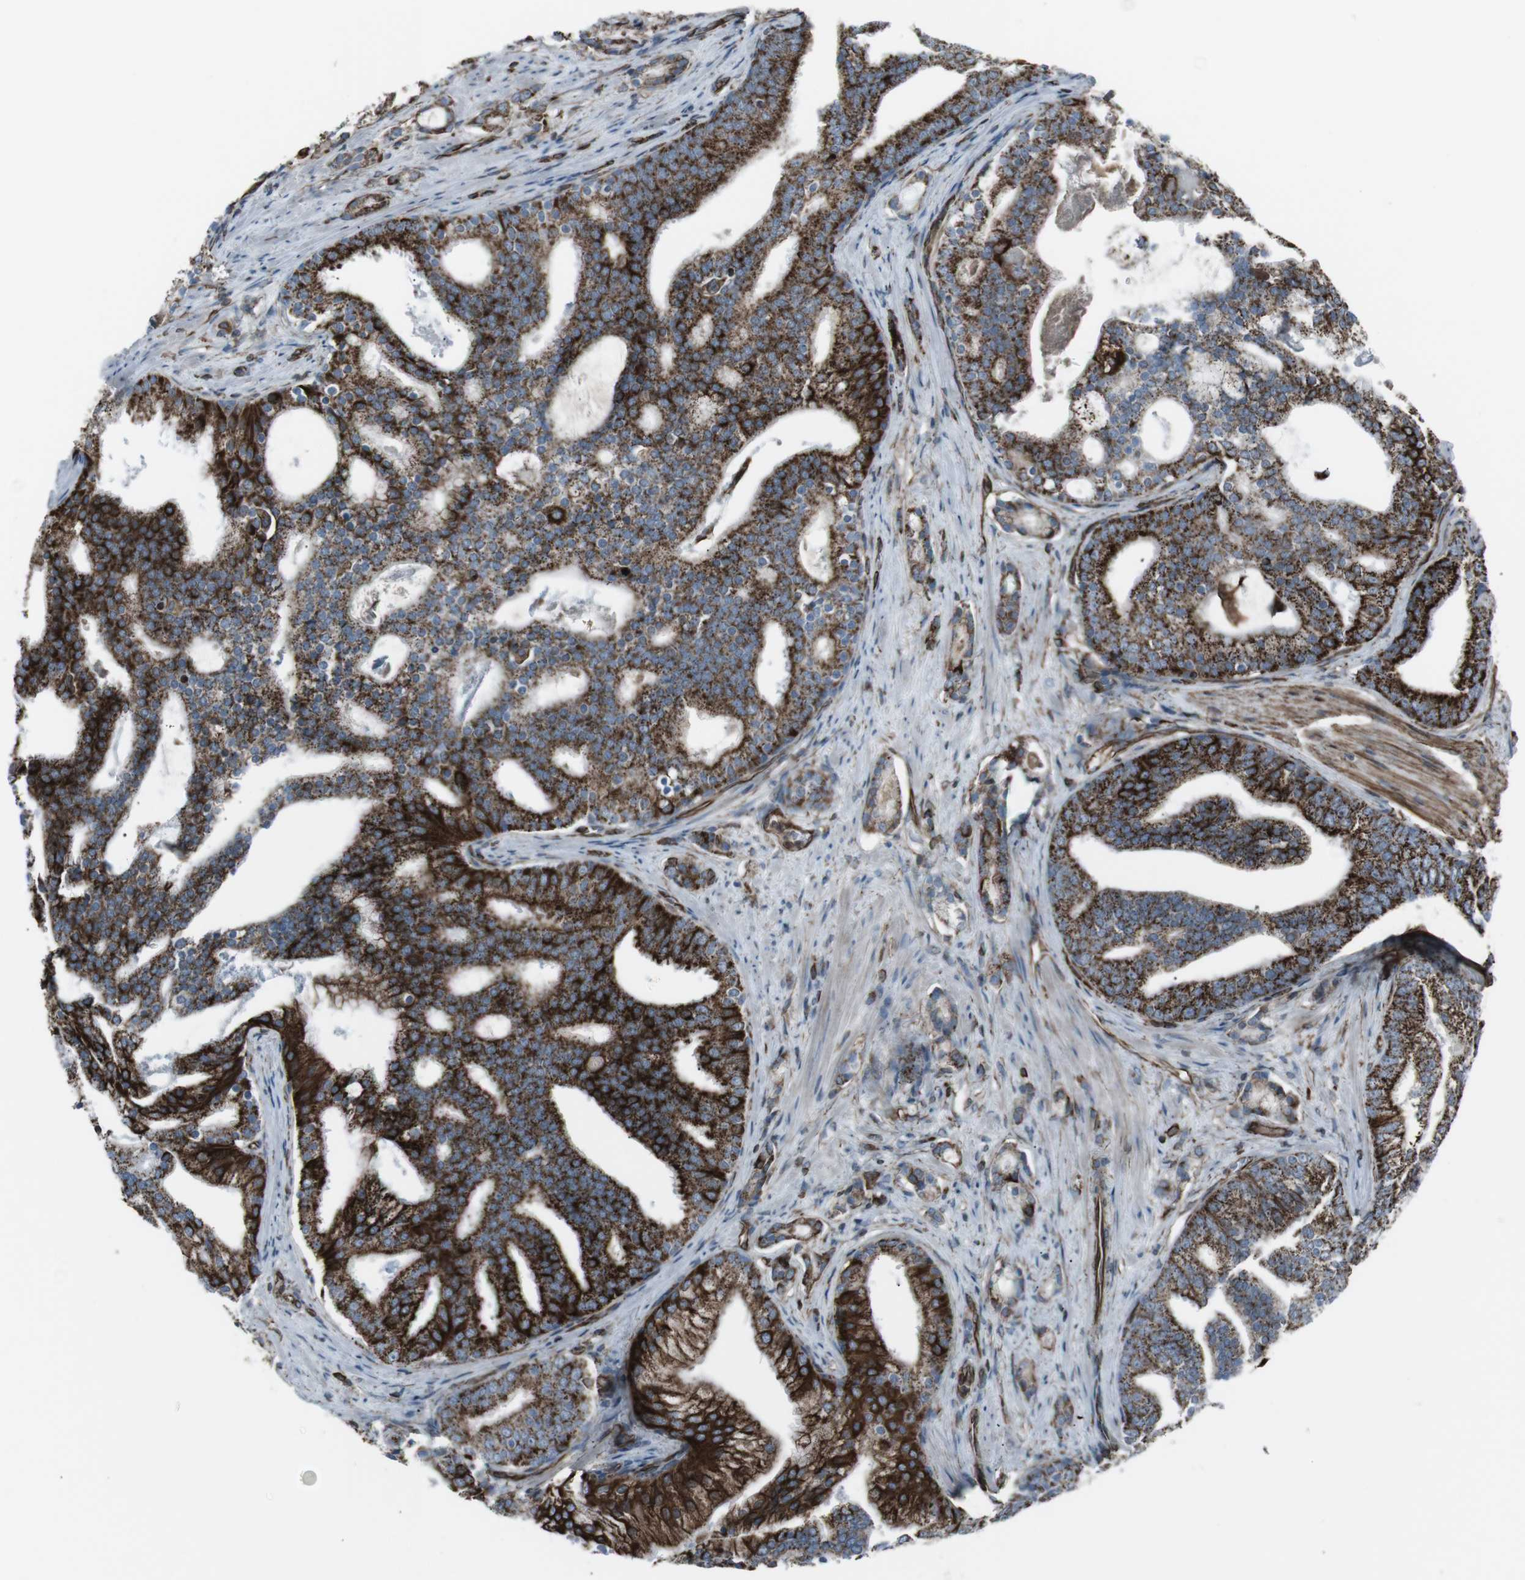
{"staining": {"intensity": "strong", "quantity": ">75%", "location": "cytoplasmic/membranous"}, "tissue": "prostate cancer", "cell_type": "Tumor cells", "image_type": "cancer", "snomed": [{"axis": "morphology", "description": "Adenocarcinoma, Low grade"}, {"axis": "topography", "description": "Prostate"}], "caption": "IHC (DAB (3,3'-diaminobenzidine)) staining of human adenocarcinoma (low-grade) (prostate) reveals strong cytoplasmic/membranous protein staining in about >75% of tumor cells. Nuclei are stained in blue.", "gene": "TMEM141", "patient": {"sex": "male", "age": 58}}